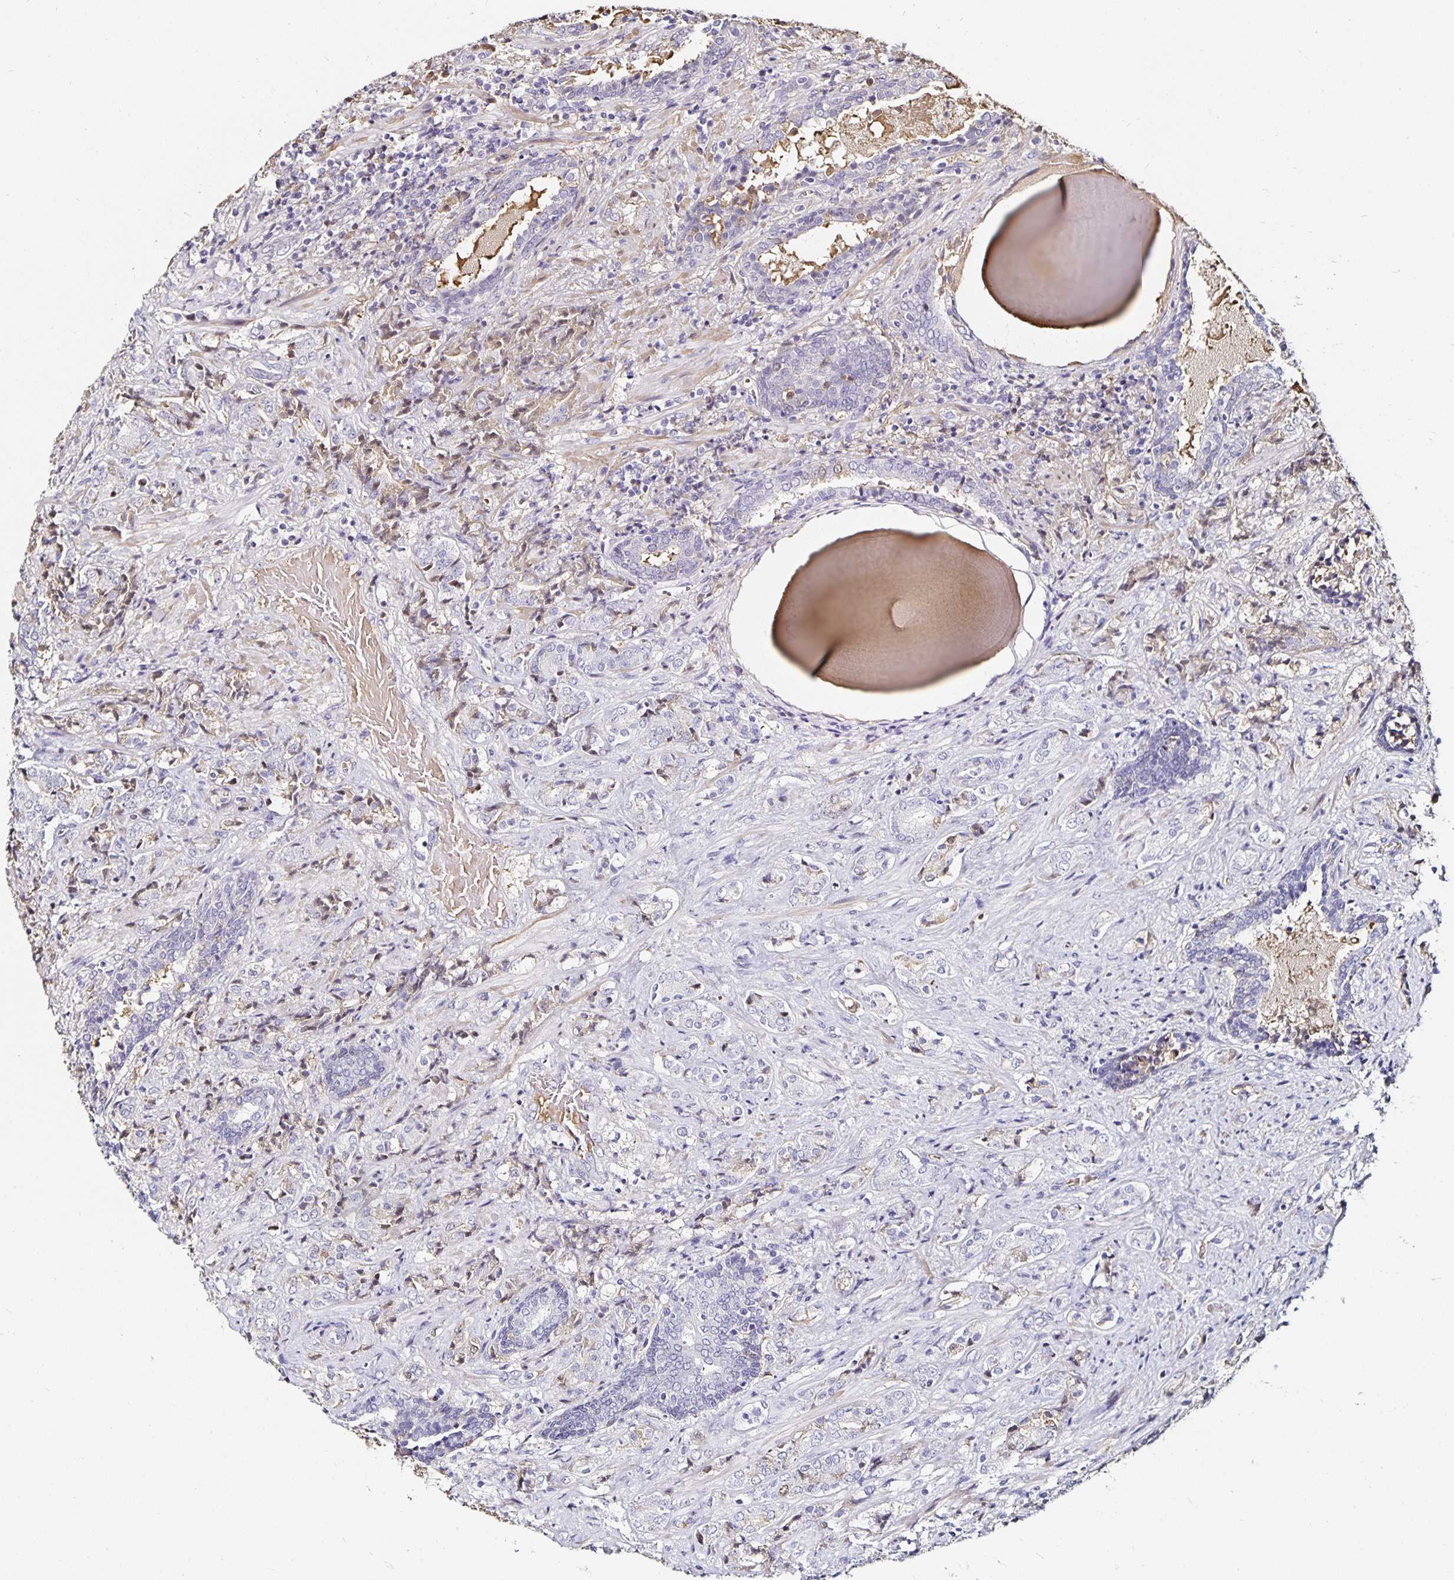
{"staining": {"intensity": "negative", "quantity": "none", "location": "none"}, "tissue": "prostate cancer", "cell_type": "Tumor cells", "image_type": "cancer", "snomed": [{"axis": "morphology", "description": "Adenocarcinoma, High grade"}, {"axis": "topography", "description": "Prostate"}], "caption": "Immunohistochemical staining of human adenocarcinoma (high-grade) (prostate) demonstrates no significant staining in tumor cells. (Stains: DAB immunohistochemistry (IHC) with hematoxylin counter stain, Microscopy: brightfield microscopy at high magnification).", "gene": "TTR", "patient": {"sex": "male", "age": 62}}